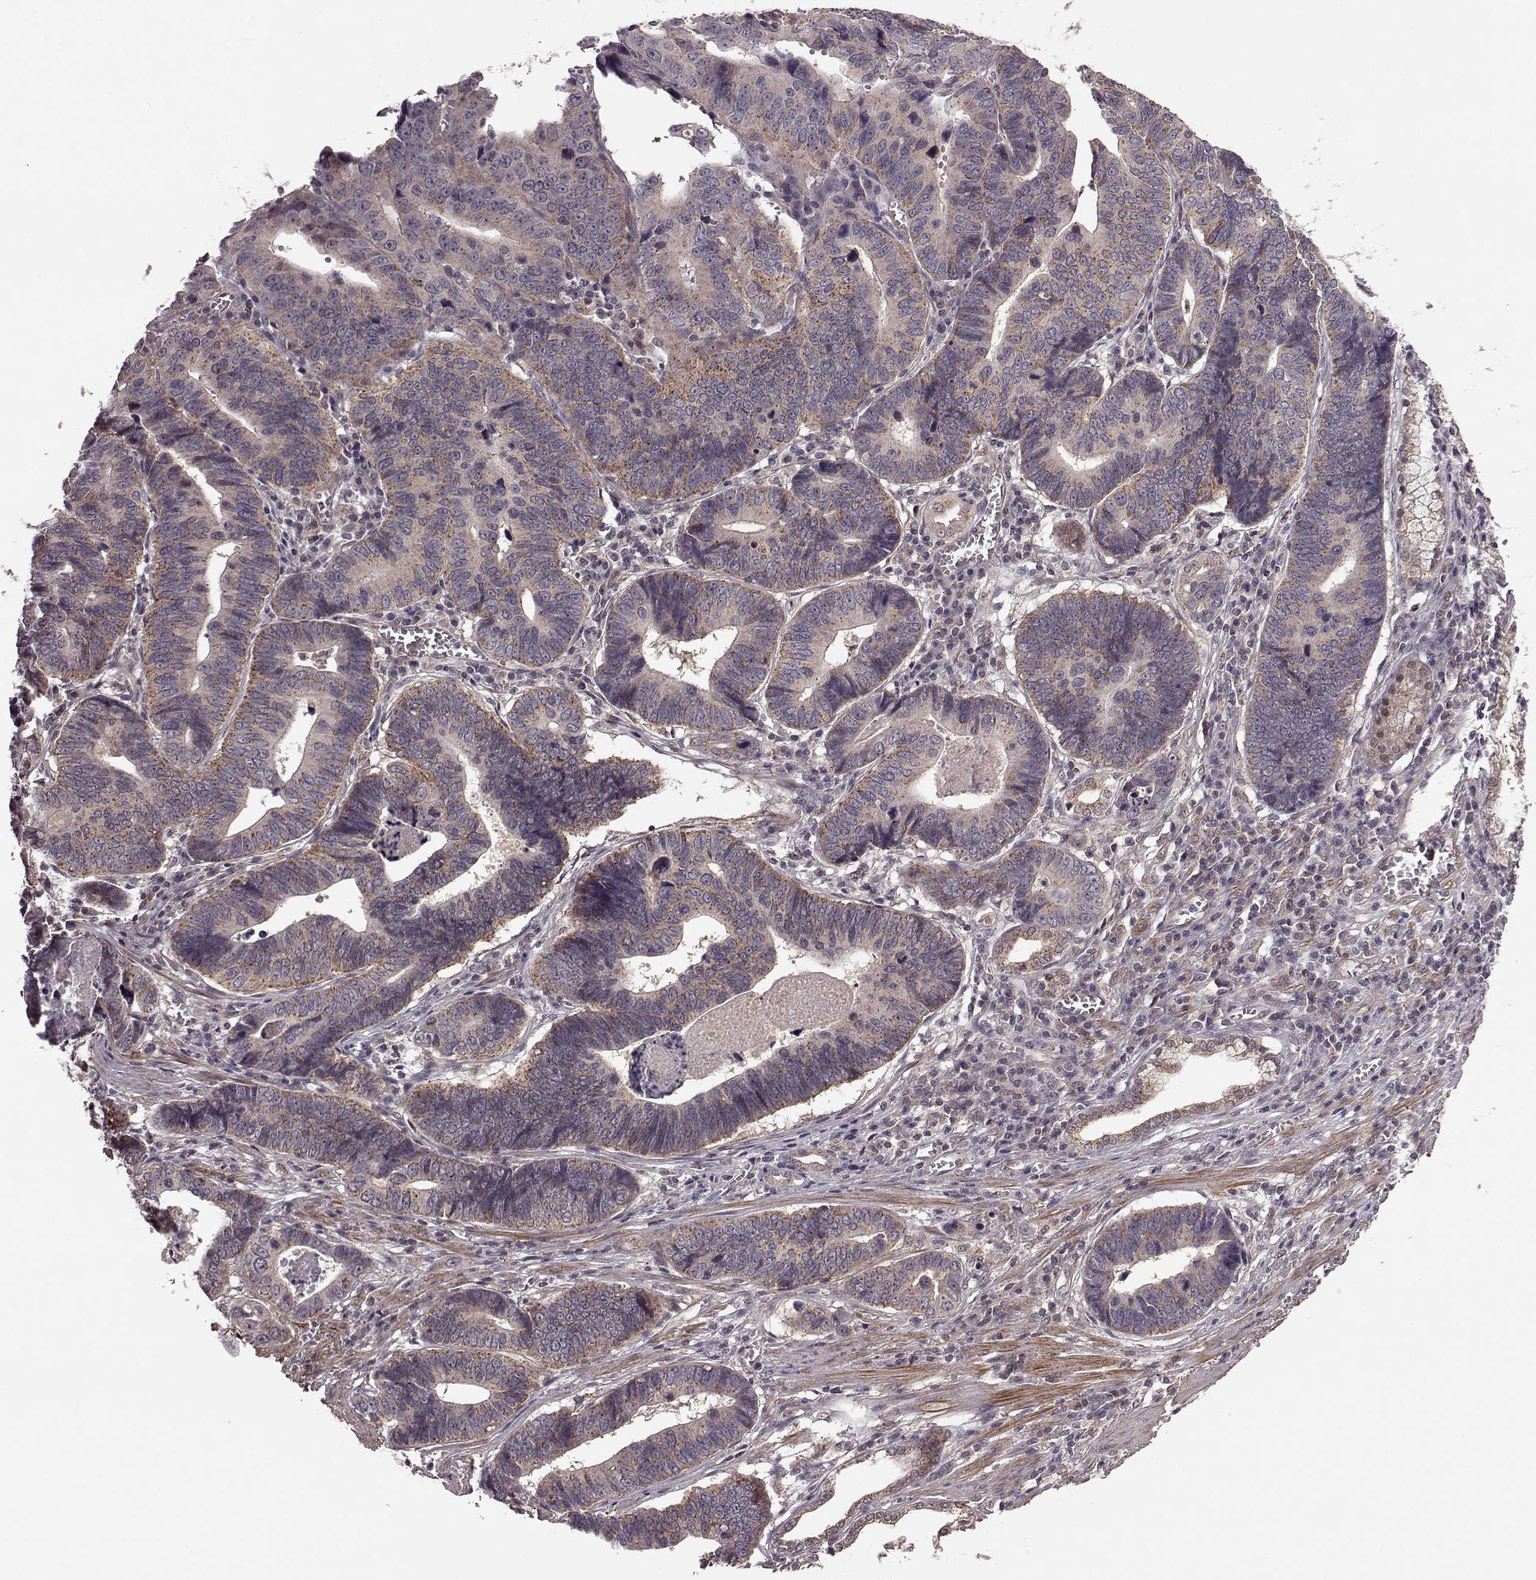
{"staining": {"intensity": "moderate", "quantity": ">75%", "location": "cytoplasmic/membranous"}, "tissue": "stomach cancer", "cell_type": "Tumor cells", "image_type": "cancer", "snomed": [{"axis": "morphology", "description": "Adenocarcinoma, NOS"}, {"axis": "topography", "description": "Stomach"}], "caption": "This micrograph reveals immunohistochemistry (IHC) staining of stomach adenocarcinoma, with medium moderate cytoplasmic/membranous staining in about >75% of tumor cells.", "gene": "FNIP2", "patient": {"sex": "male", "age": 84}}